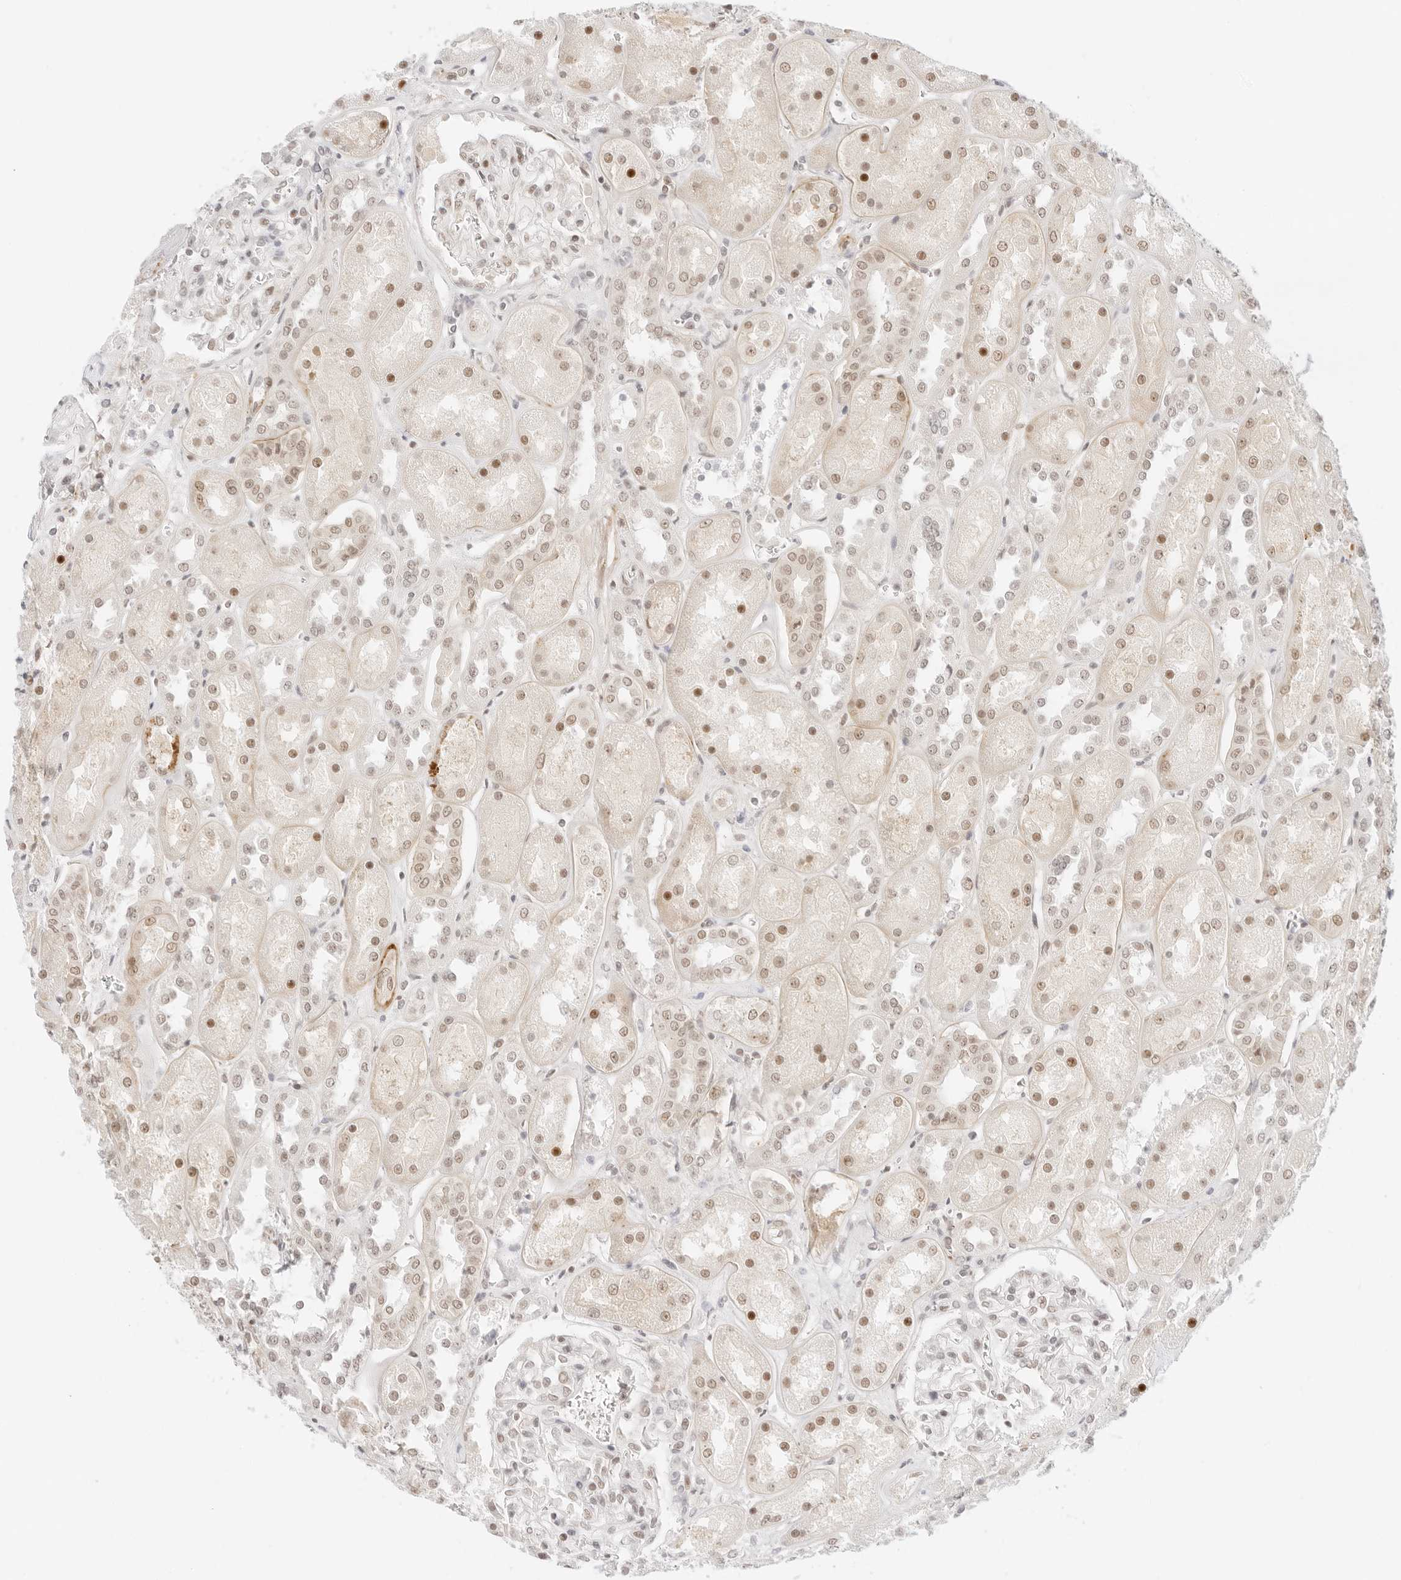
{"staining": {"intensity": "weak", "quantity": "<25%", "location": "nuclear"}, "tissue": "kidney", "cell_type": "Cells in glomeruli", "image_type": "normal", "snomed": [{"axis": "morphology", "description": "Normal tissue, NOS"}, {"axis": "topography", "description": "Kidney"}], "caption": "DAB immunohistochemical staining of normal human kidney shows no significant positivity in cells in glomeruli.", "gene": "ITGA6", "patient": {"sex": "male", "age": 70}}